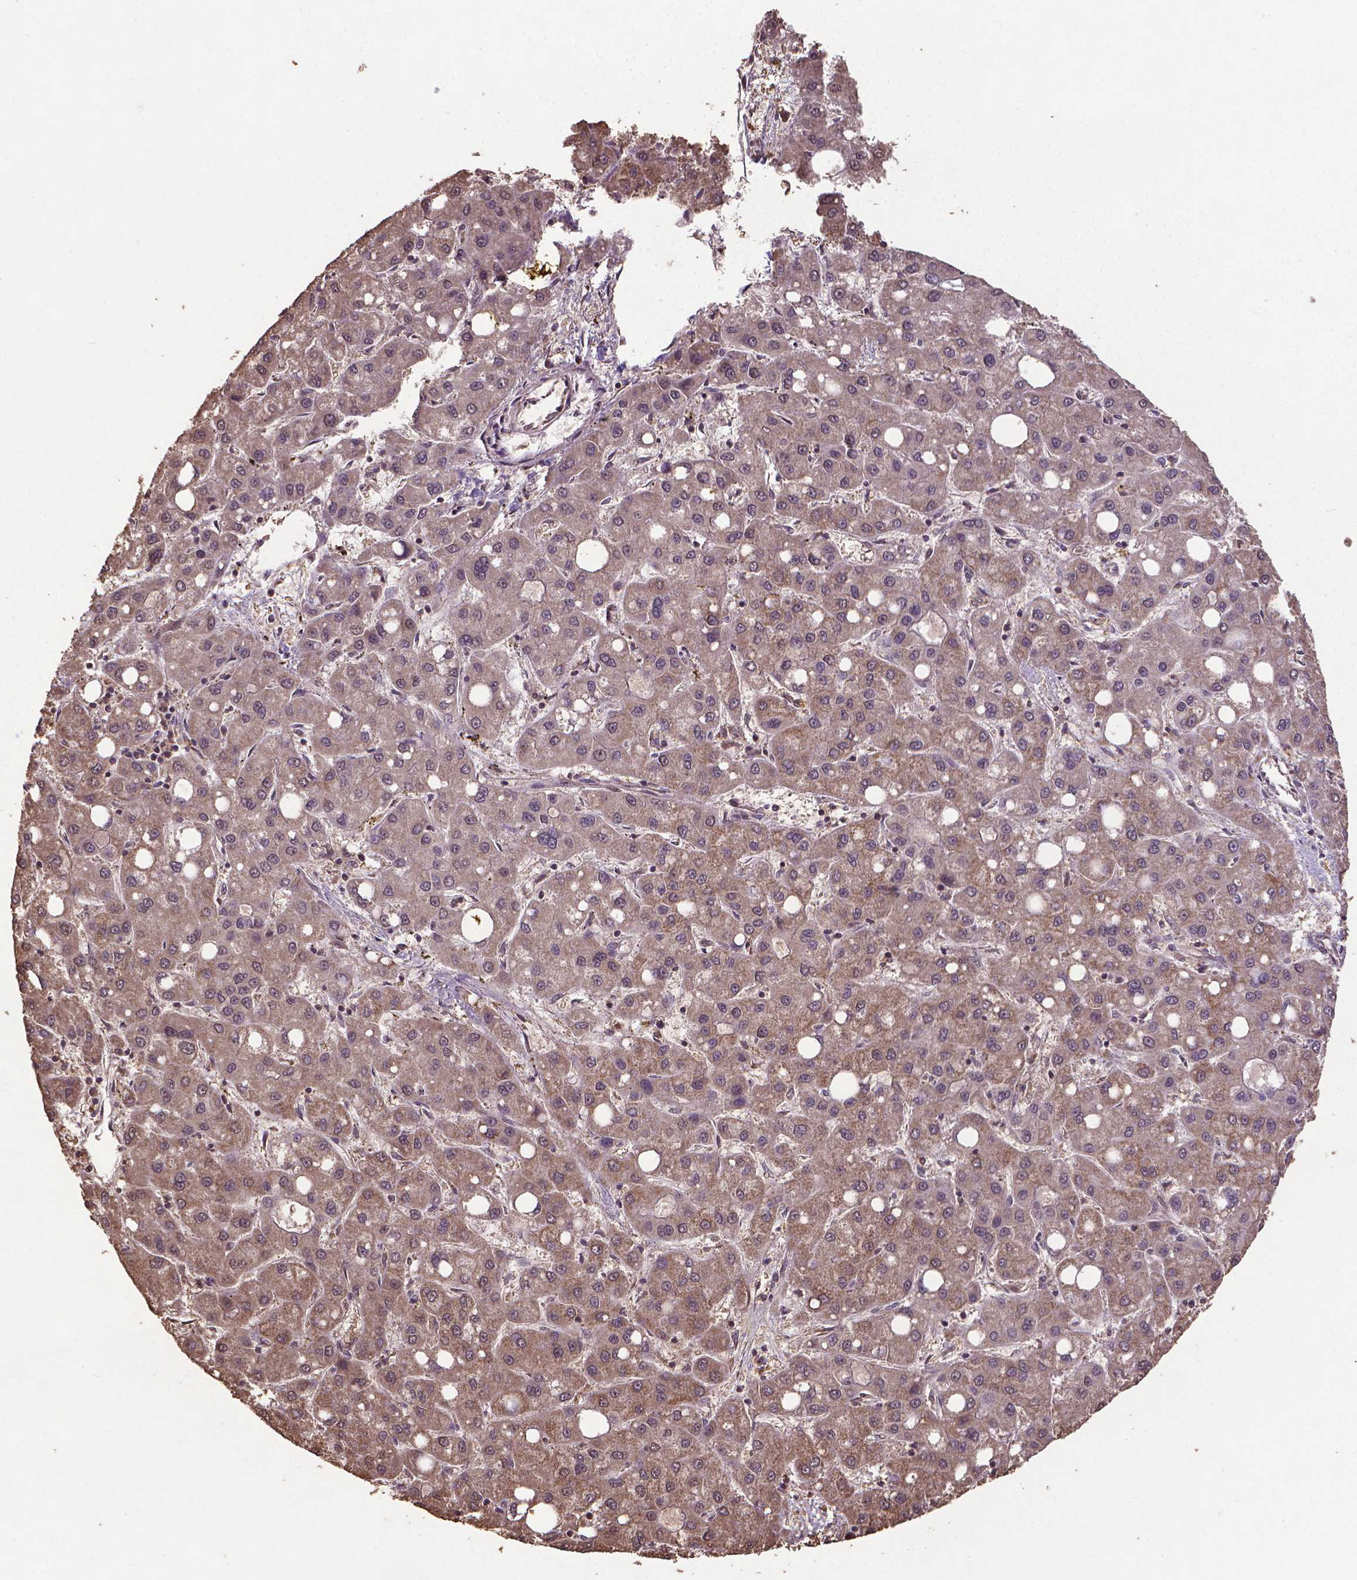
{"staining": {"intensity": "moderate", "quantity": ">75%", "location": "cytoplasmic/membranous"}, "tissue": "liver cancer", "cell_type": "Tumor cells", "image_type": "cancer", "snomed": [{"axis": "morphology", "description": "Carcinoma, Hepatocellular, NOS"}, {"axis": "topography", "description": "Liver"}], "caption": "Liver cancer (hepatocellular carcinoma) stained with a brown dye shows moderate cytoplasmic/membranous positive expression in approximately >75% of tumor cells.", "gene": "DCAF1", "patient": {"sex": "male", "age": 73}}